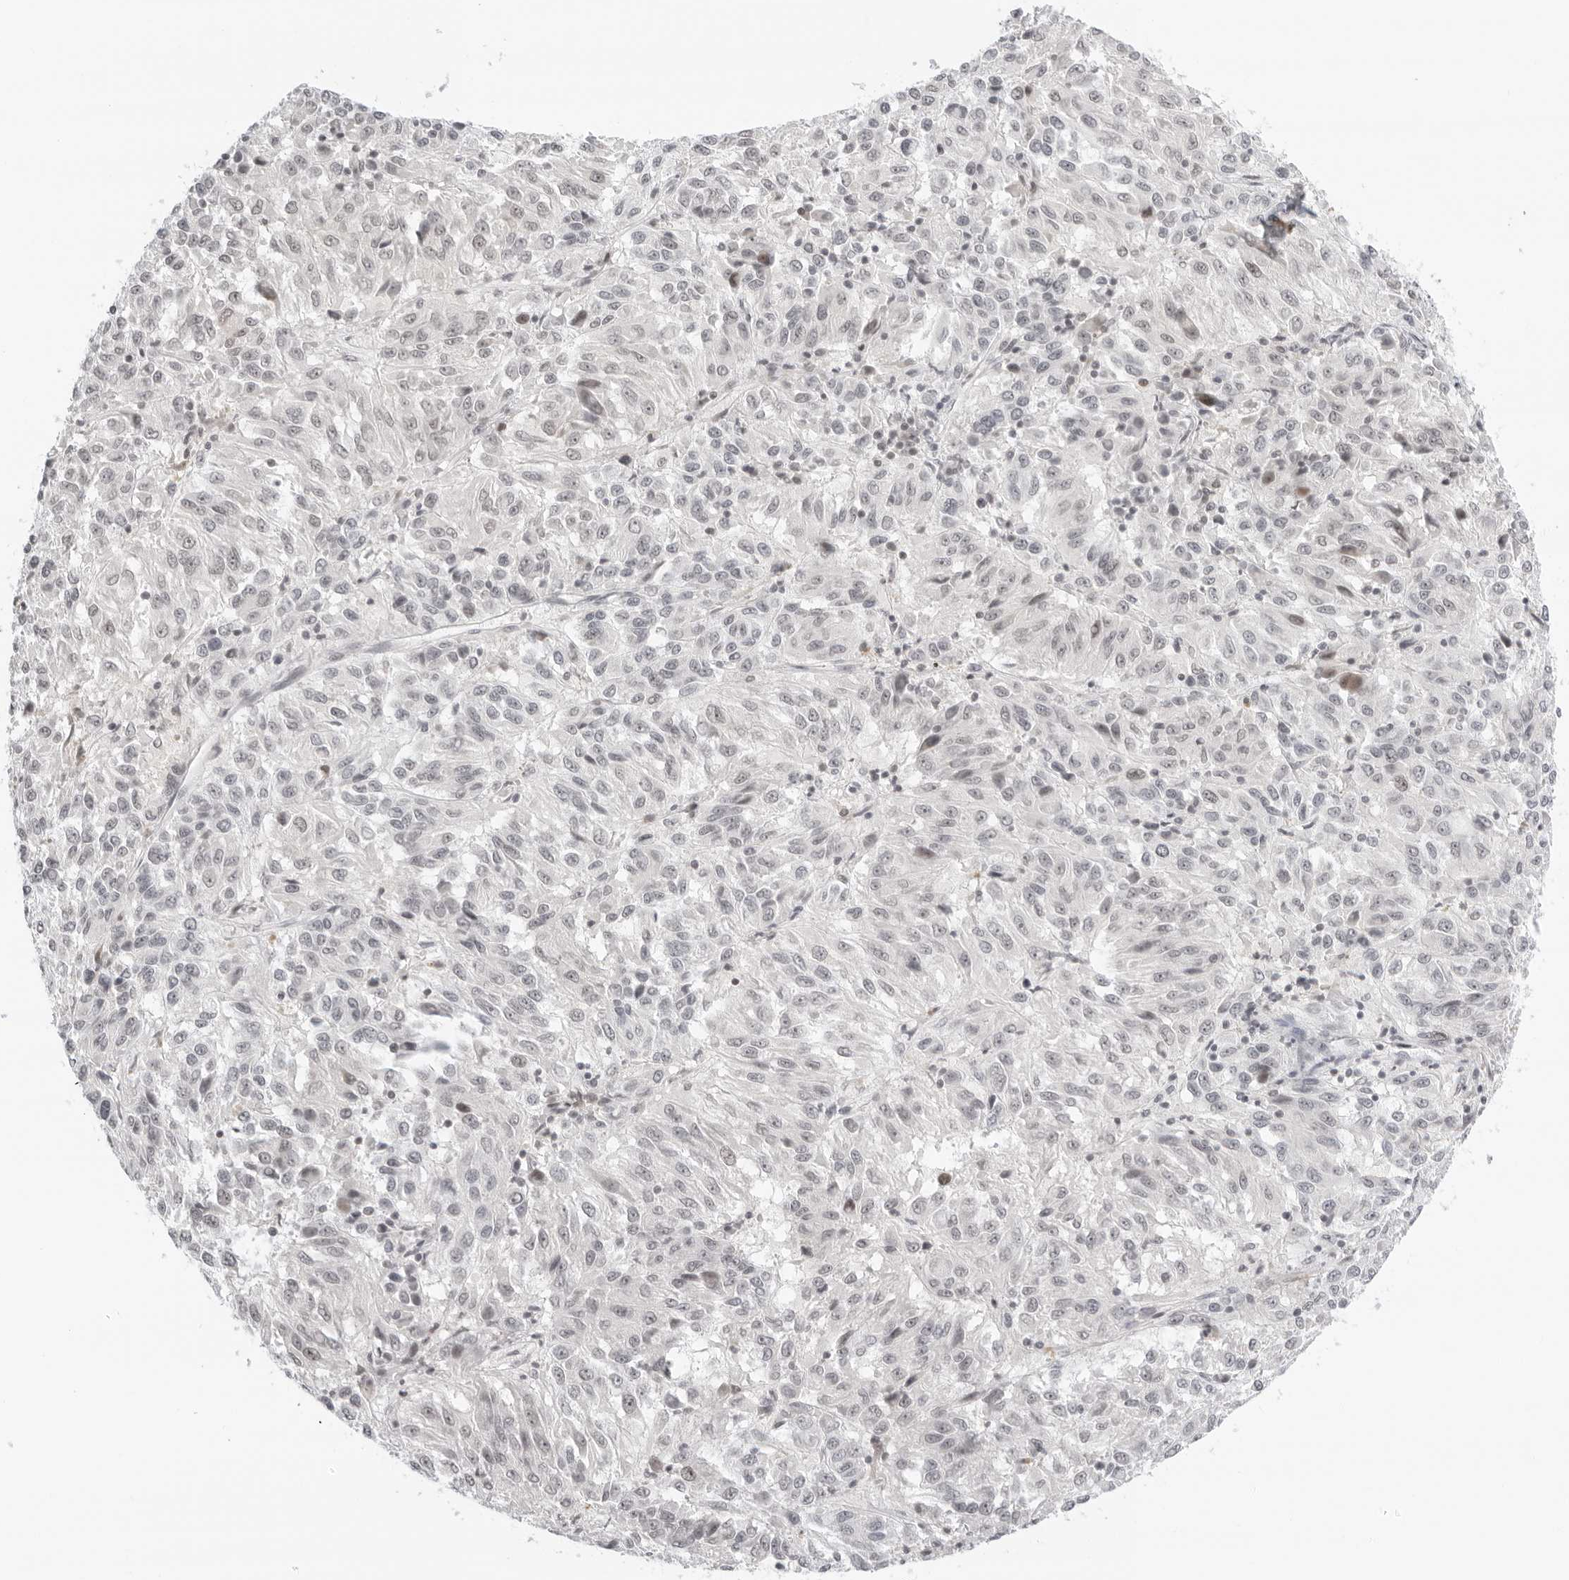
{"staining": {"intensity": "negative", "quantity": "none", "location": "none"}, "tissue": "melanoma", "cell_type": "Tumor cells", "image_type": "cancer", "snomed": [{"axis": "morphology", "description": "Malignant melanoma, Metastatic site"}, {"axis": "topography", "description": "Lung"}], "caption": "Immunohistochemistry (IHC) micrograph of neoplastic tissue: human malignant melanoma (metastatic site) stained with DAB (3,3'-diaminobenzidine) reveals no significant protein positivity in tumor cells.", "gene": "MSH6", "patient": {"sex": "male", "age": 64}}